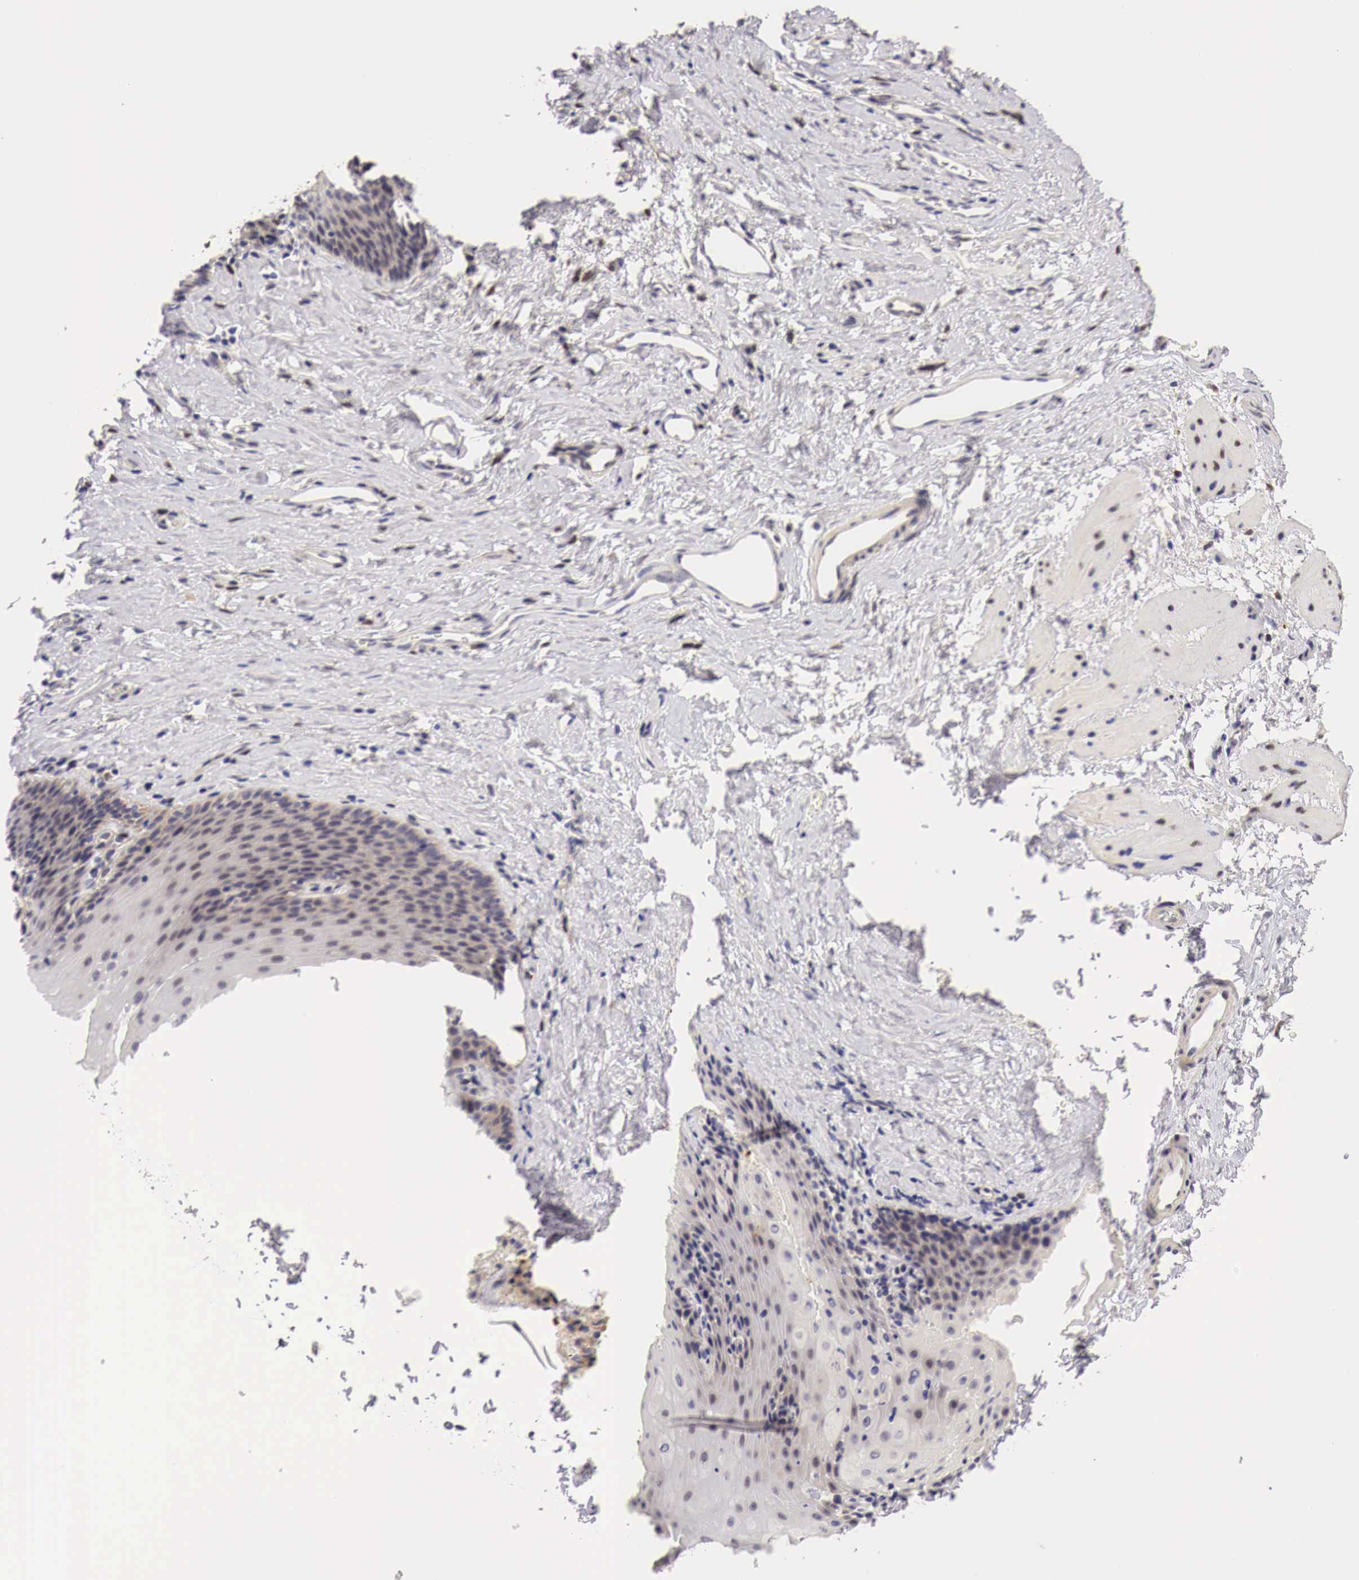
{"staining": {"intensity": "weak", "quantity": "<25%", "location": "nuclear"}, "tissue": "esophagus", "cell_type": "Squamous epithelial cells", "image_type": "normal", "snomed": [{"axis": "morphology", "description": "Normal tissue, NOS"}, {"axis": "topography", "description": "Esophagus"}], "caption": "Esophagus stained for a protein using immunohistochemistry demonstrates no positivity squamous epithelial cells.", "gene": "CASP3", "patient": {"sex": "female", "age": 61}}